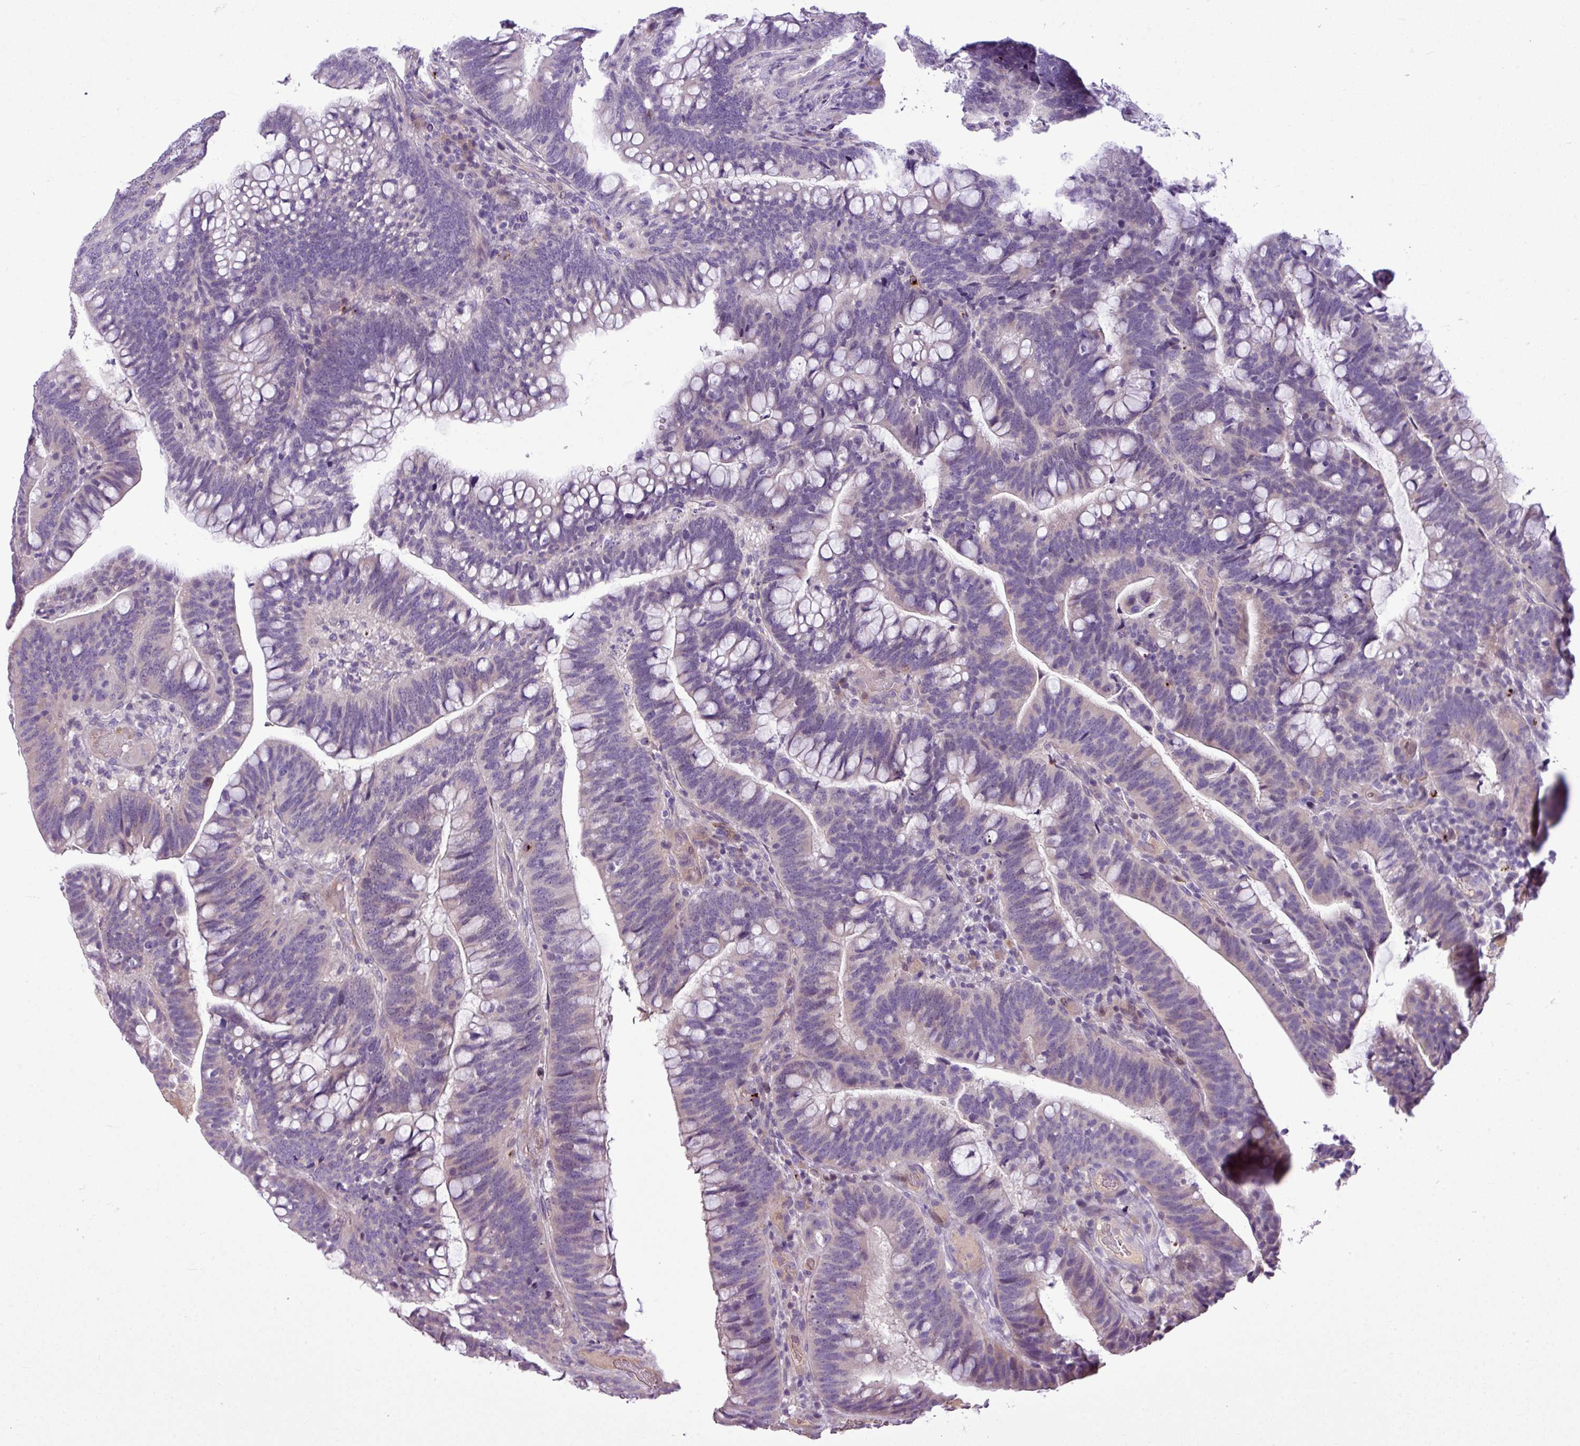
{"staining": {"intensity": "negative", "quantity": "none", "location": "none"}, "tissue": "colorectal cancer", "cell_type": "Tumor cells", "image_type": "cancer", "snomed": [{"axis": "morphology", "description": "Adenocarcinoma, NOS"}, {"axis": "topography", "description": "Colon"}], "caption": "This is an immunohistochemistry (IHC) micrograph of human adenocarcinoma (colorectal). There is no positivity in tumor cells.", "gene": "IL17A", "patient": {"sex": "female", "age": 66}}